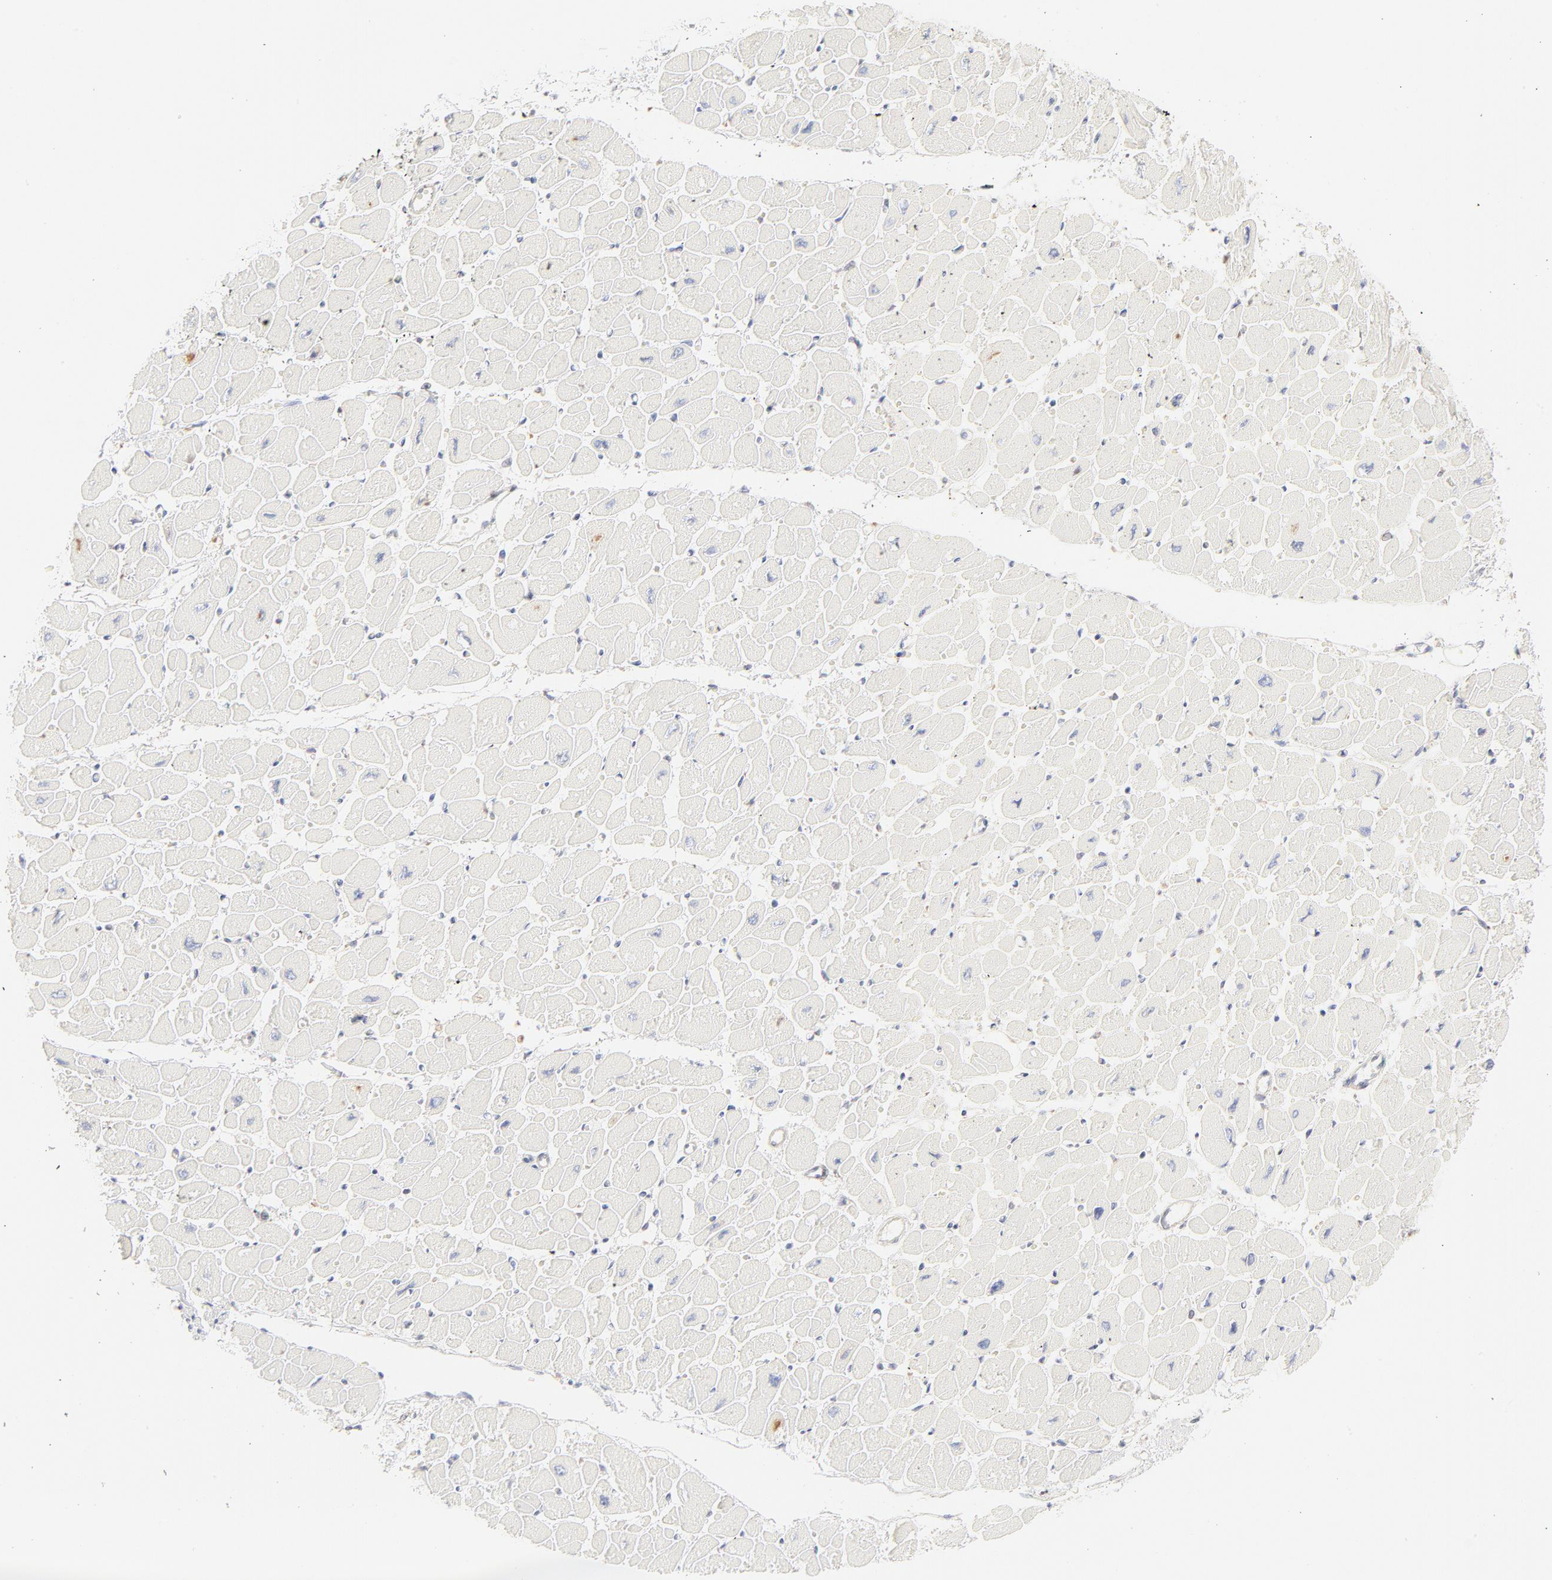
{"staining": {"intensity": "negative", "quantity": "none", "location": "none"}, "tissue": "heart muscle", "cell_type": "Cardiomyocytes", "image_type": "normal", "snomed": [{"axis": "morphology", "description": "Normal tissue, NOS"}, {"axis": "topography", "description": "Heart"}], "caption": "A photomicrograph of heart muscle stained for a protein exhibits no brown staining in cardiomyocytes.", "gene": "PARP12", "patient": {"sex": "female", "age": 54}}